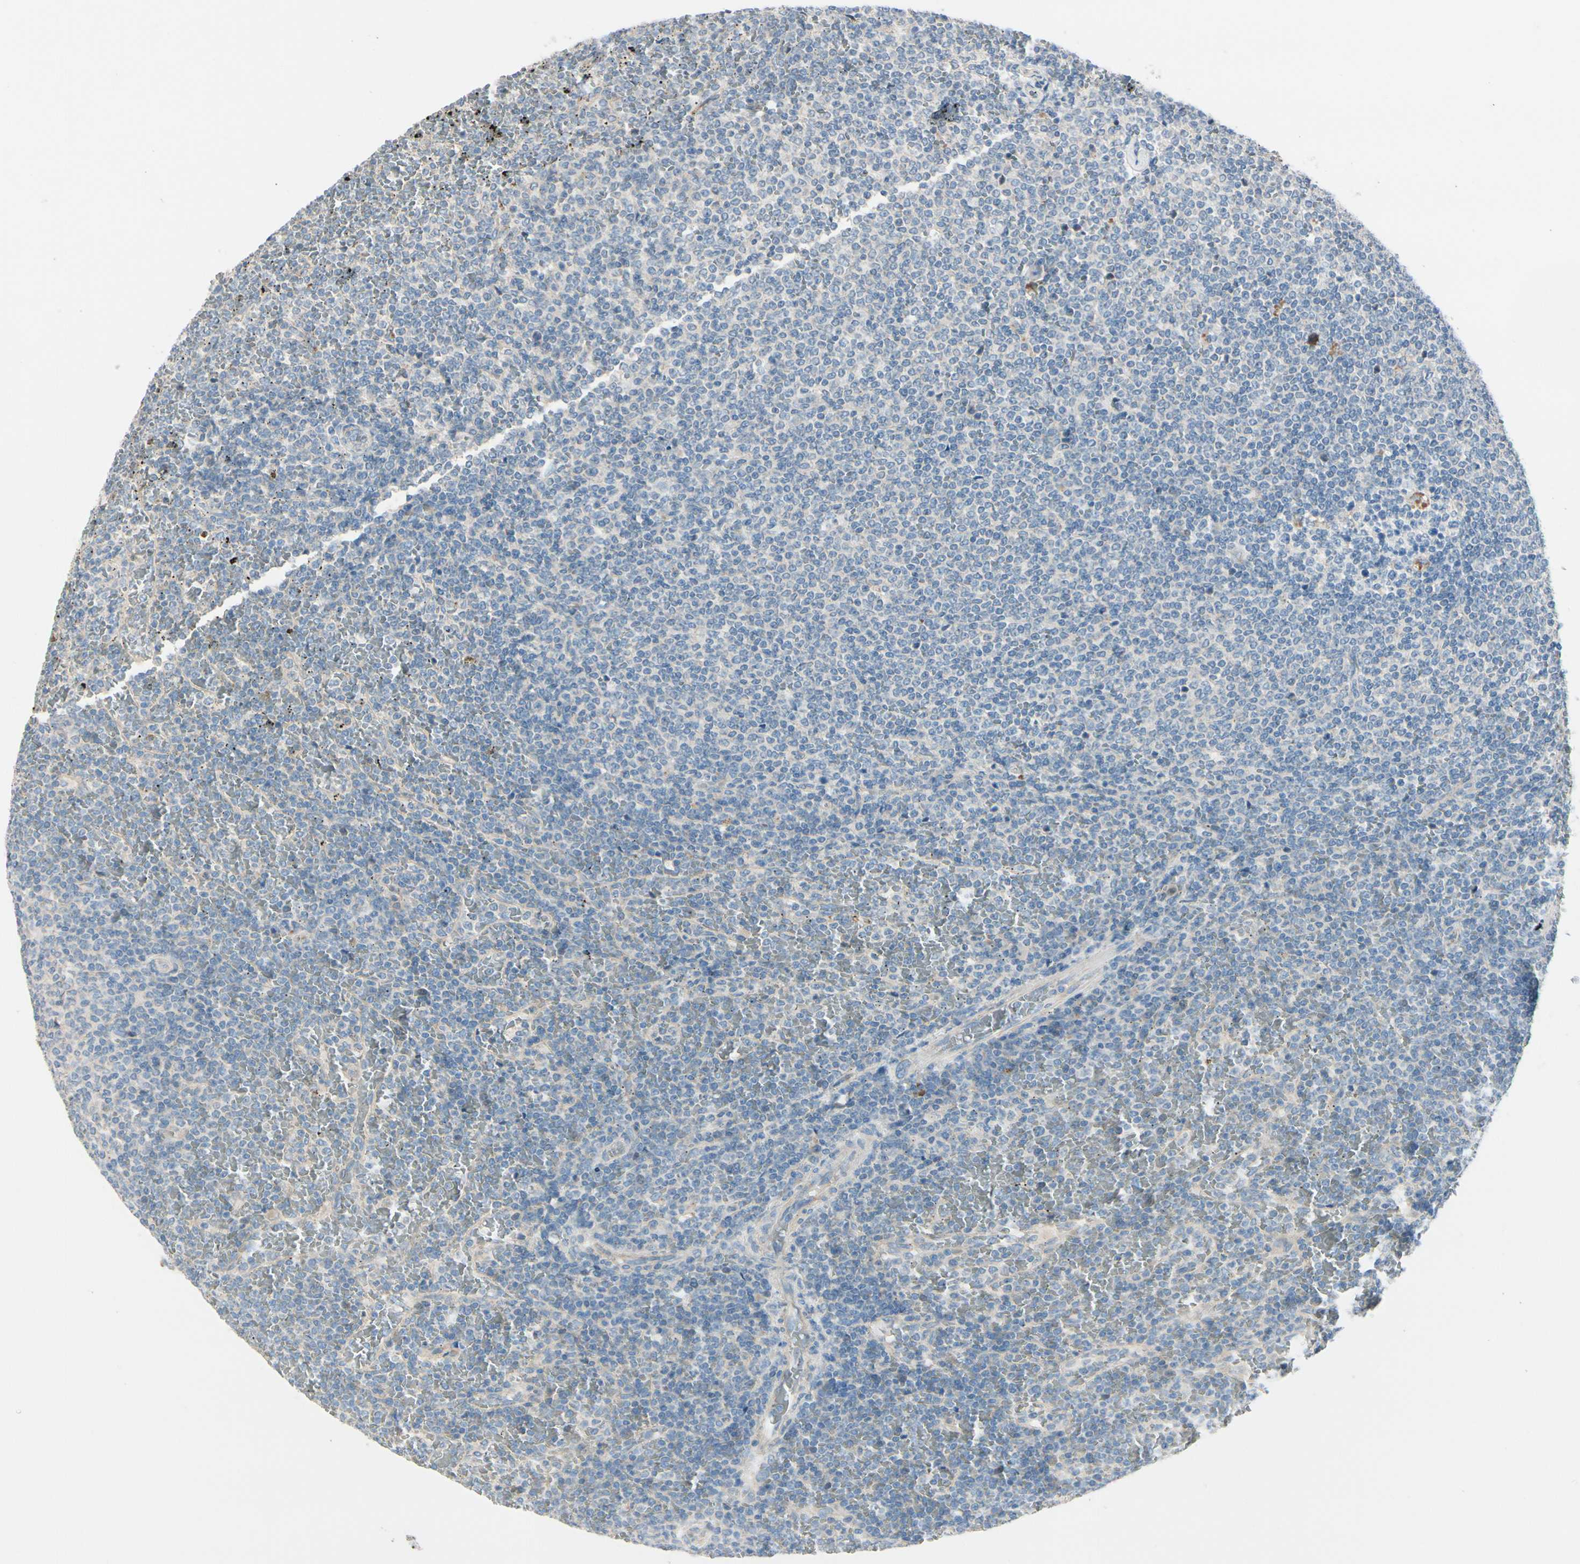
{"staining": {"intensity": "negative", "quantity": "none", "location": "none"}, "tissue": "lymphoma", "cell_type": "Tumor cells", "image_type": "cancer", "snomed": [{"axis": "morphology", "description": "Malignant lymphoma, non-Hodgkin's type, Low grade"}, {"axis": "topography", "description": "Spleen"}], "caption": "An IHC photomicrograph of malignant lymphoma, non-Hodgkin's type (low-grade) is shown. There is no staining in tumor cells of malignant lymphoma, non-Hodgkin's type (low-grade).", "gene": "EPHA3", "patient": {"sex": "female", "age": 77}}